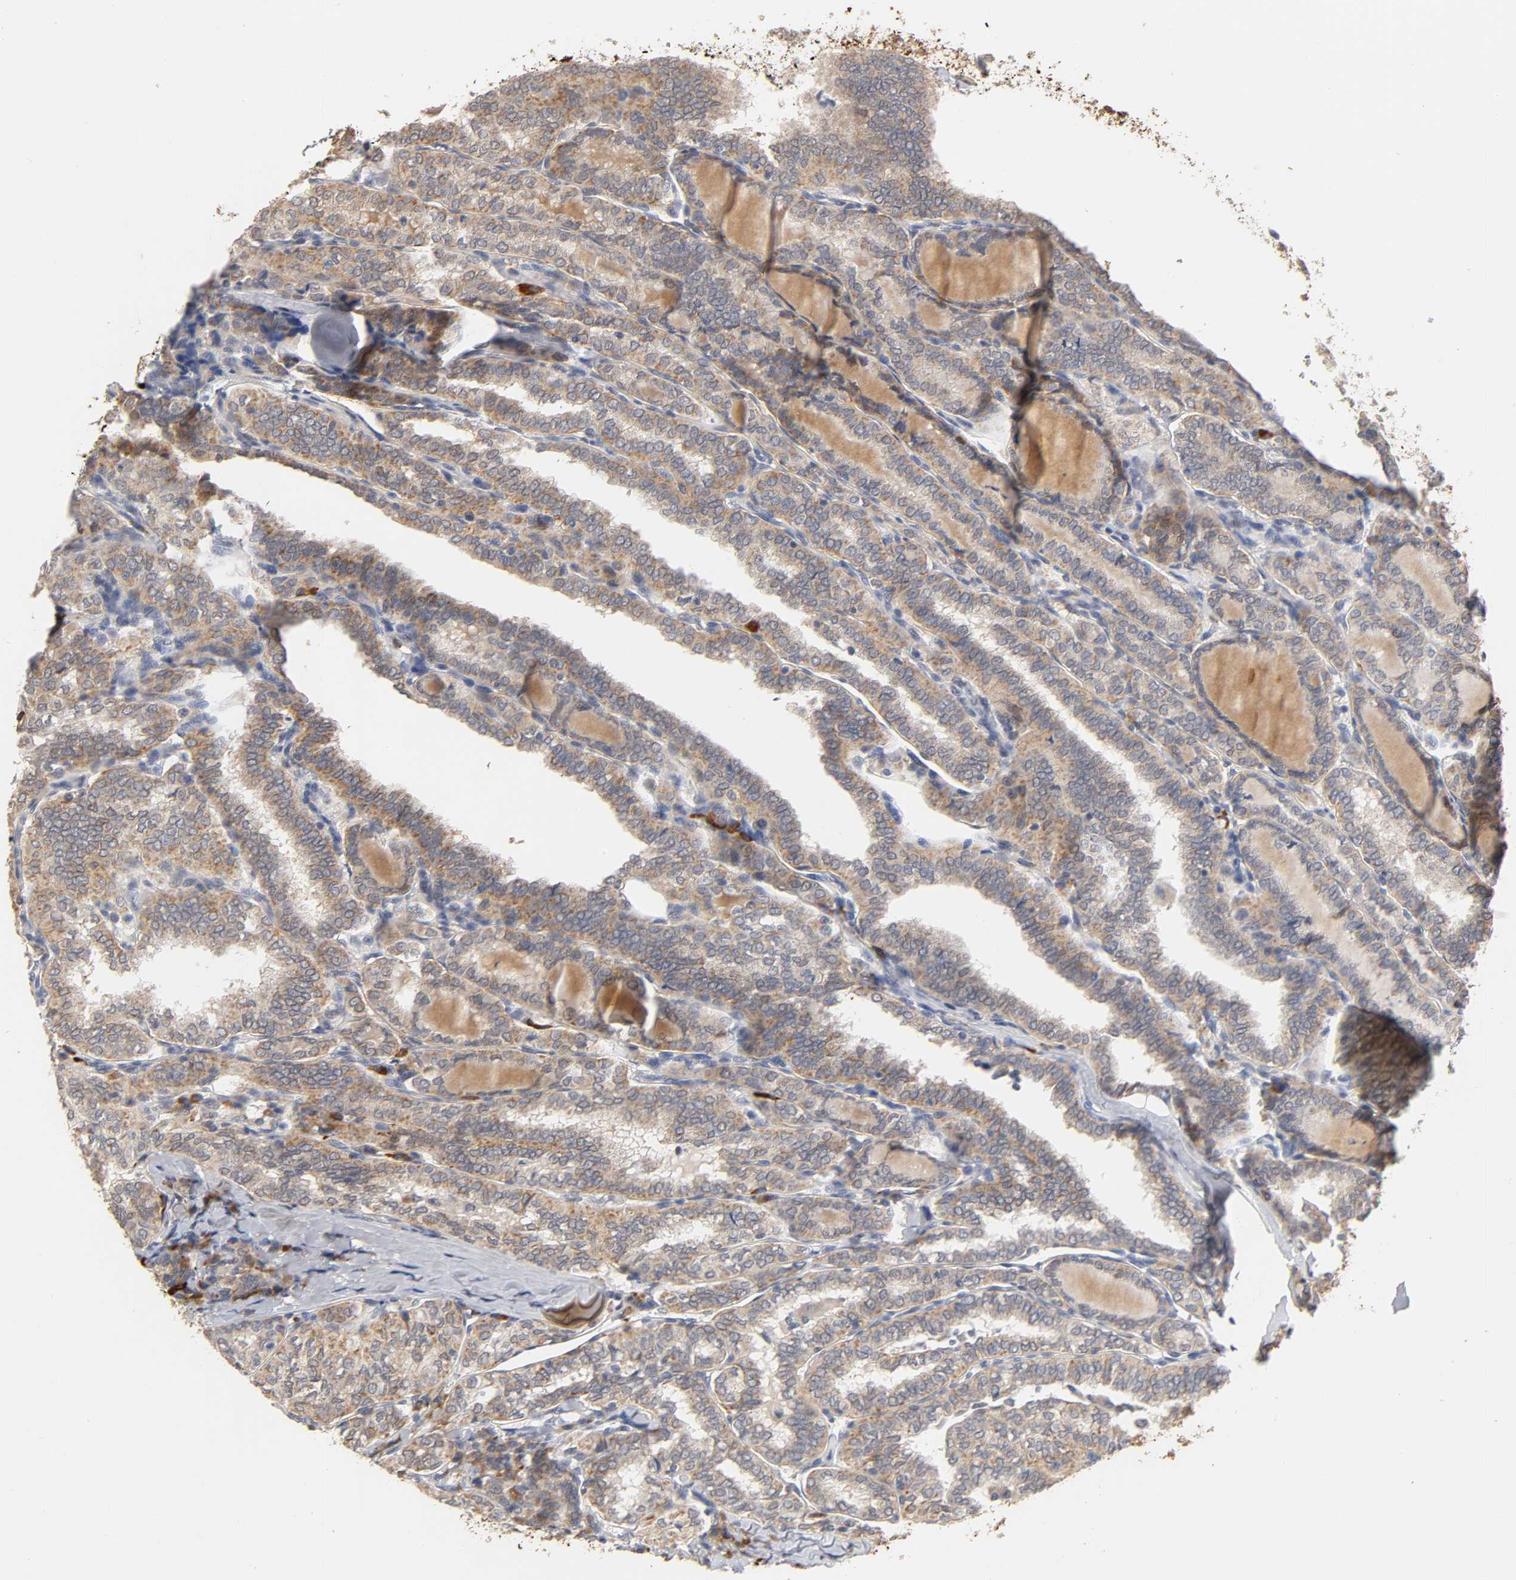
{"staining": {"intensity": "moderate", "quantity": ">75%", "location": "cytoplasmic/membranous"}, "tissue": "thyroid cancer", "cell_type": "Tumor cells", "image_type": "cancer", "snomed": [{"axis": "morphology", "description": "Papillary adenocarcinoma, NOS"}, {"axis": "topography", "description": "Thyroid gland"}], "caption": "Protein staining of papillary adenocarcinoma (thyroid) tissue demonstrates moderate cytoplasmic/membranous staining in about >75% of tumor cells.", "gene": "GSTZ1", "patient": {"sex": "female", "age": 30}}